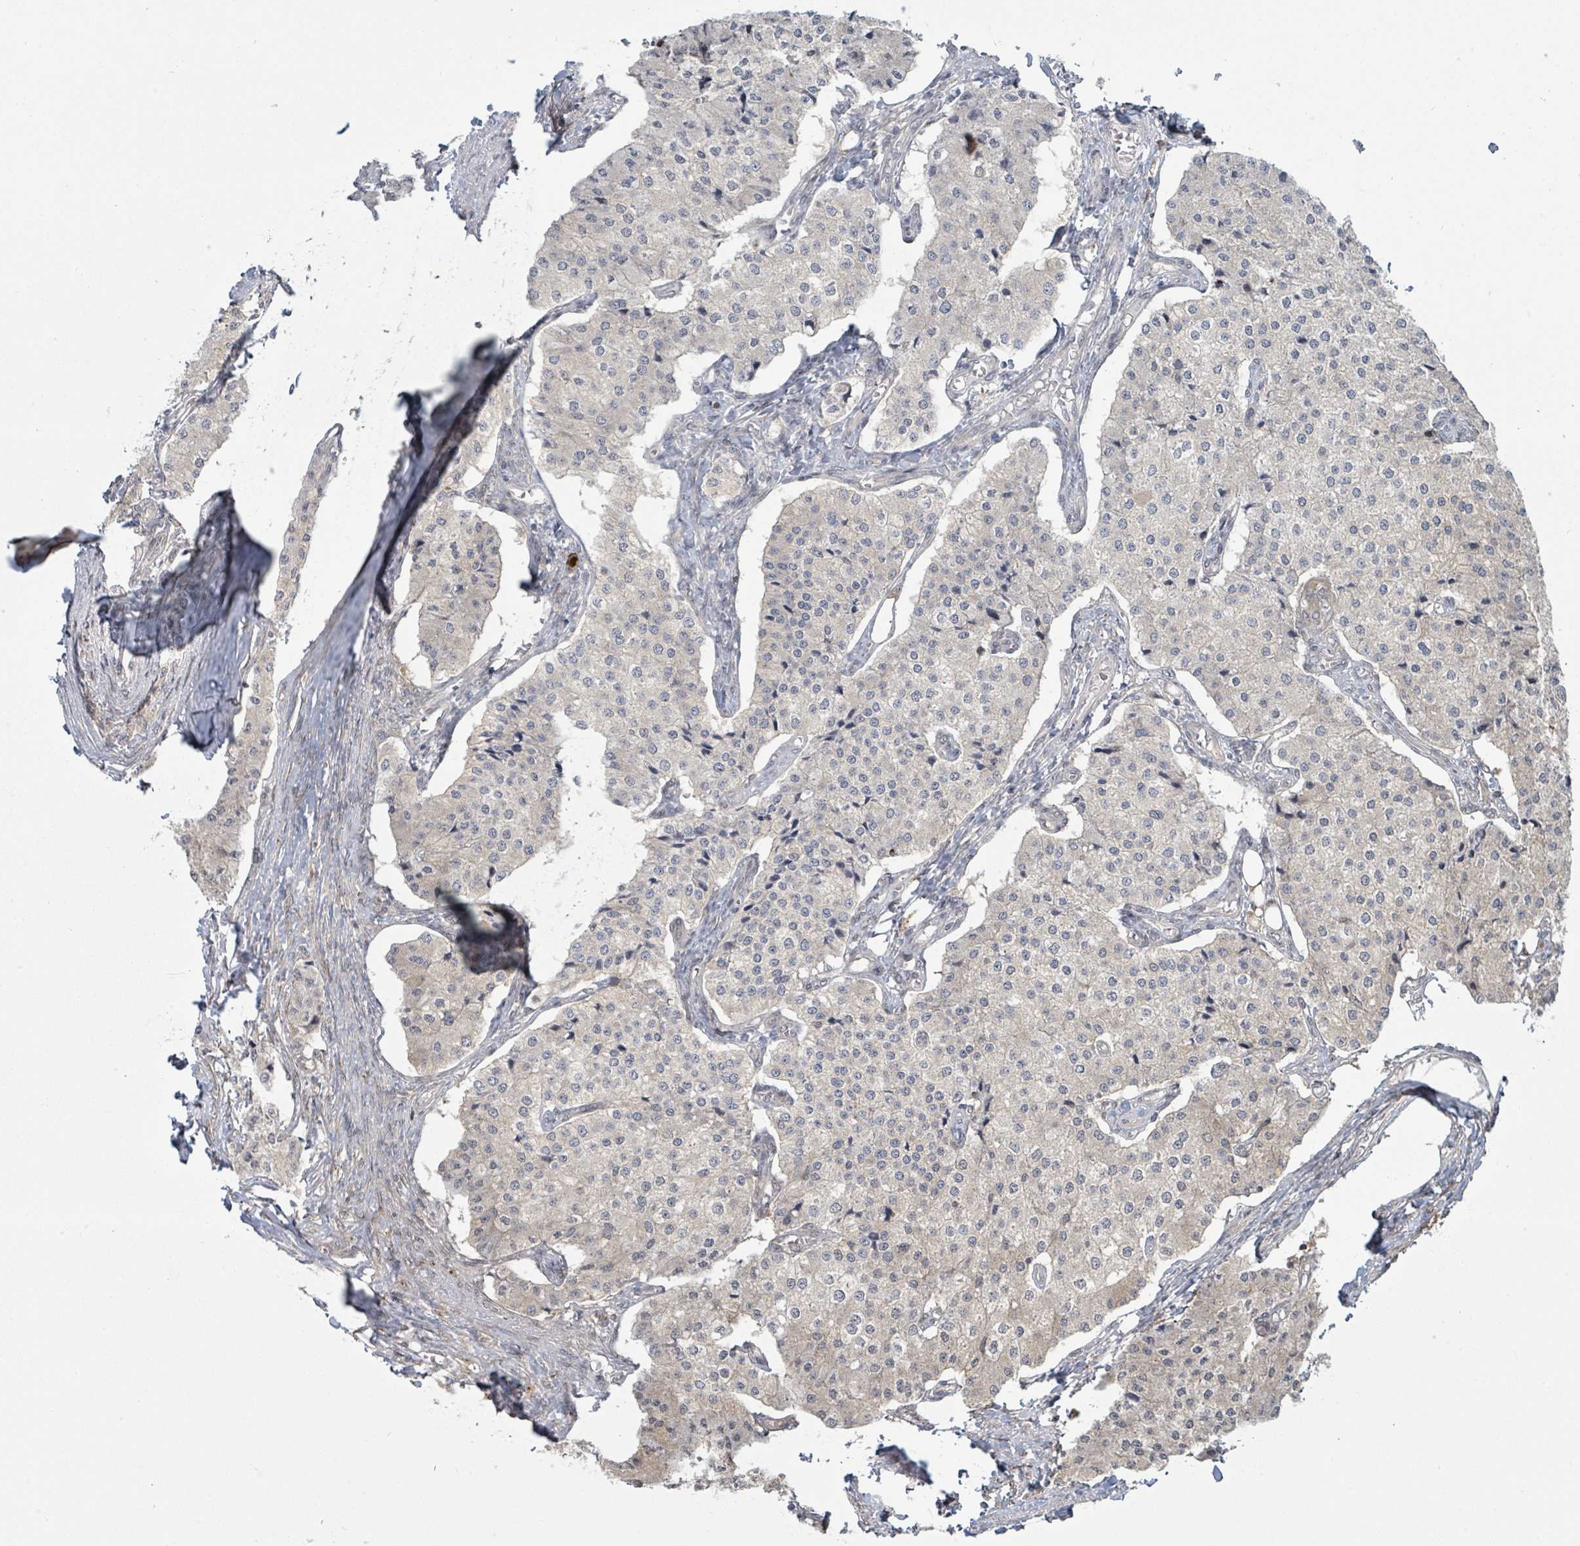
{"staining": {"intensity": "negative", "quantity": "none", "location": "none"}, "tissue": "carcinoid", "cell_type": "Tumor cells", "image_type": "cancer", "snomed": [{"axis": "morphology", "description": "Carcinoid, malignant, NOS"}, {"axis": "topography", "description": "Colon"}], "caption": "Photomicrograph shows no significant protein positivity in tumor cells of carcinoid.", "gene": "PSMG2", "patient": {"sex": "female", "age": 52}}